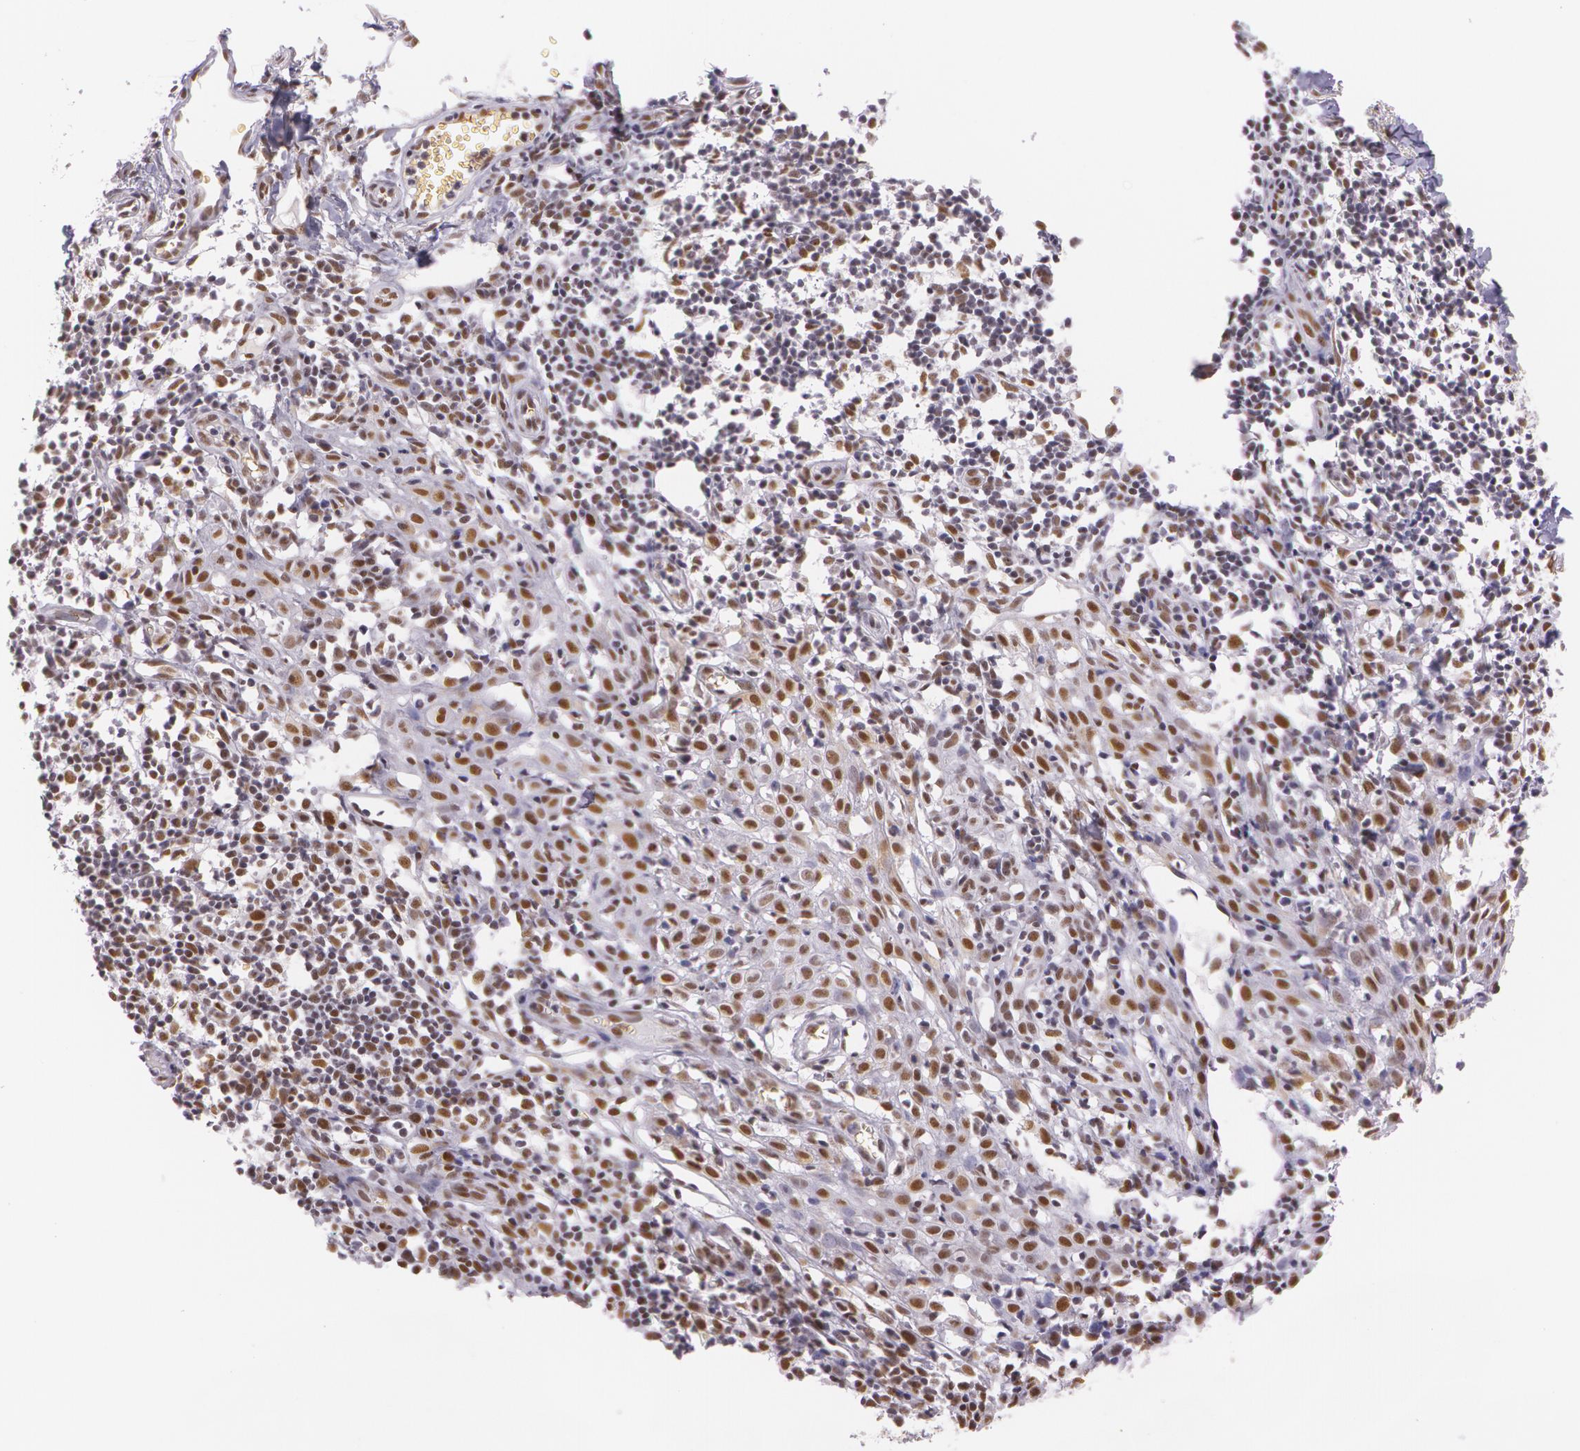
{"staining": {"intensity": "strong", "quantity": ">75%", "location": "nuclear"}, "tissue": "melanoma", "cell_type": "Tumor cells", "image_type": "cancer", "snomed": [{"axis": "morphology", "description": "Malignant melanoma, NOS"}, {"axis": "topography", "description": "Skin"}], "caption": "DAB (3,3'-diaminobenzidine) immunohistochemical staining of malignant melanoma exhibits strong nuclear protein staining in about >75% of tumor cells.", "gene": "NBN", "patient": {"sex": "female", "age": 52}}